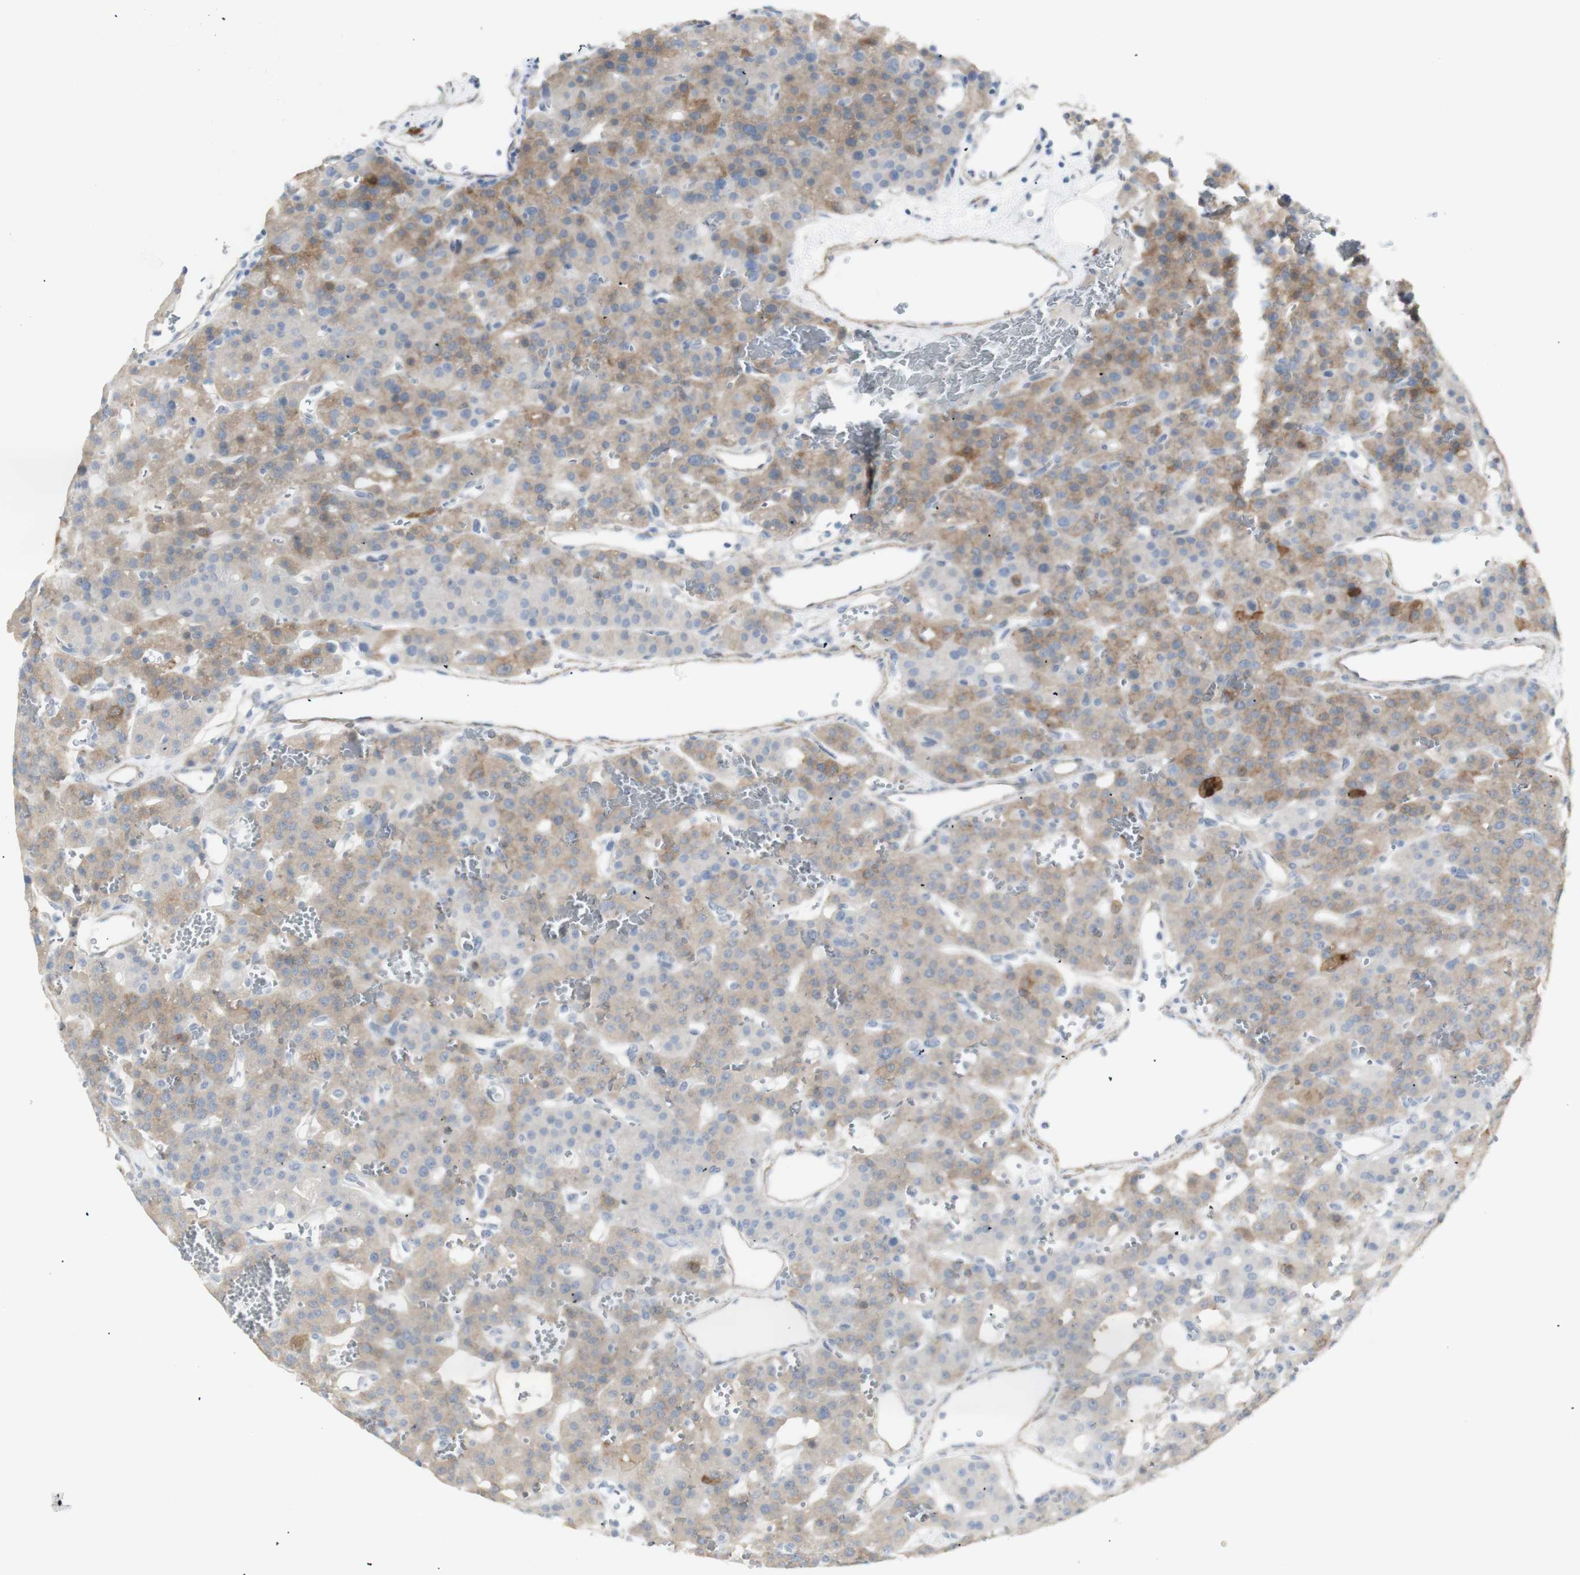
{"staining": {"intensity": "weak", "quantity": "25%-75%", "location": "cytoplasmic/membranous"}, "tissue": "parathyroid gland", "cell_type": "Glandular cells", "image_type": "normal", "snomed": [{"axis": "morphology", "description": "Normal tissue, NOS"}, {"axis": "morphology", "description": "Adenoma, NOS"}, {"axis": "topography", "description": "Parathyroid gland"}], "caption": "Protein staining of normal parathyroid gland exhibits weak cytoplasmic/membranous positivity in approximately 25%-75% of glandular cells. Using DAB (3,3'-diaminobenzidine) (brown) and hematoxylin (blue) stains, captured at high magnification using brightfield microscopy.", "gene": "NDST4", "patient": {"sex": "female", "age": 81}}